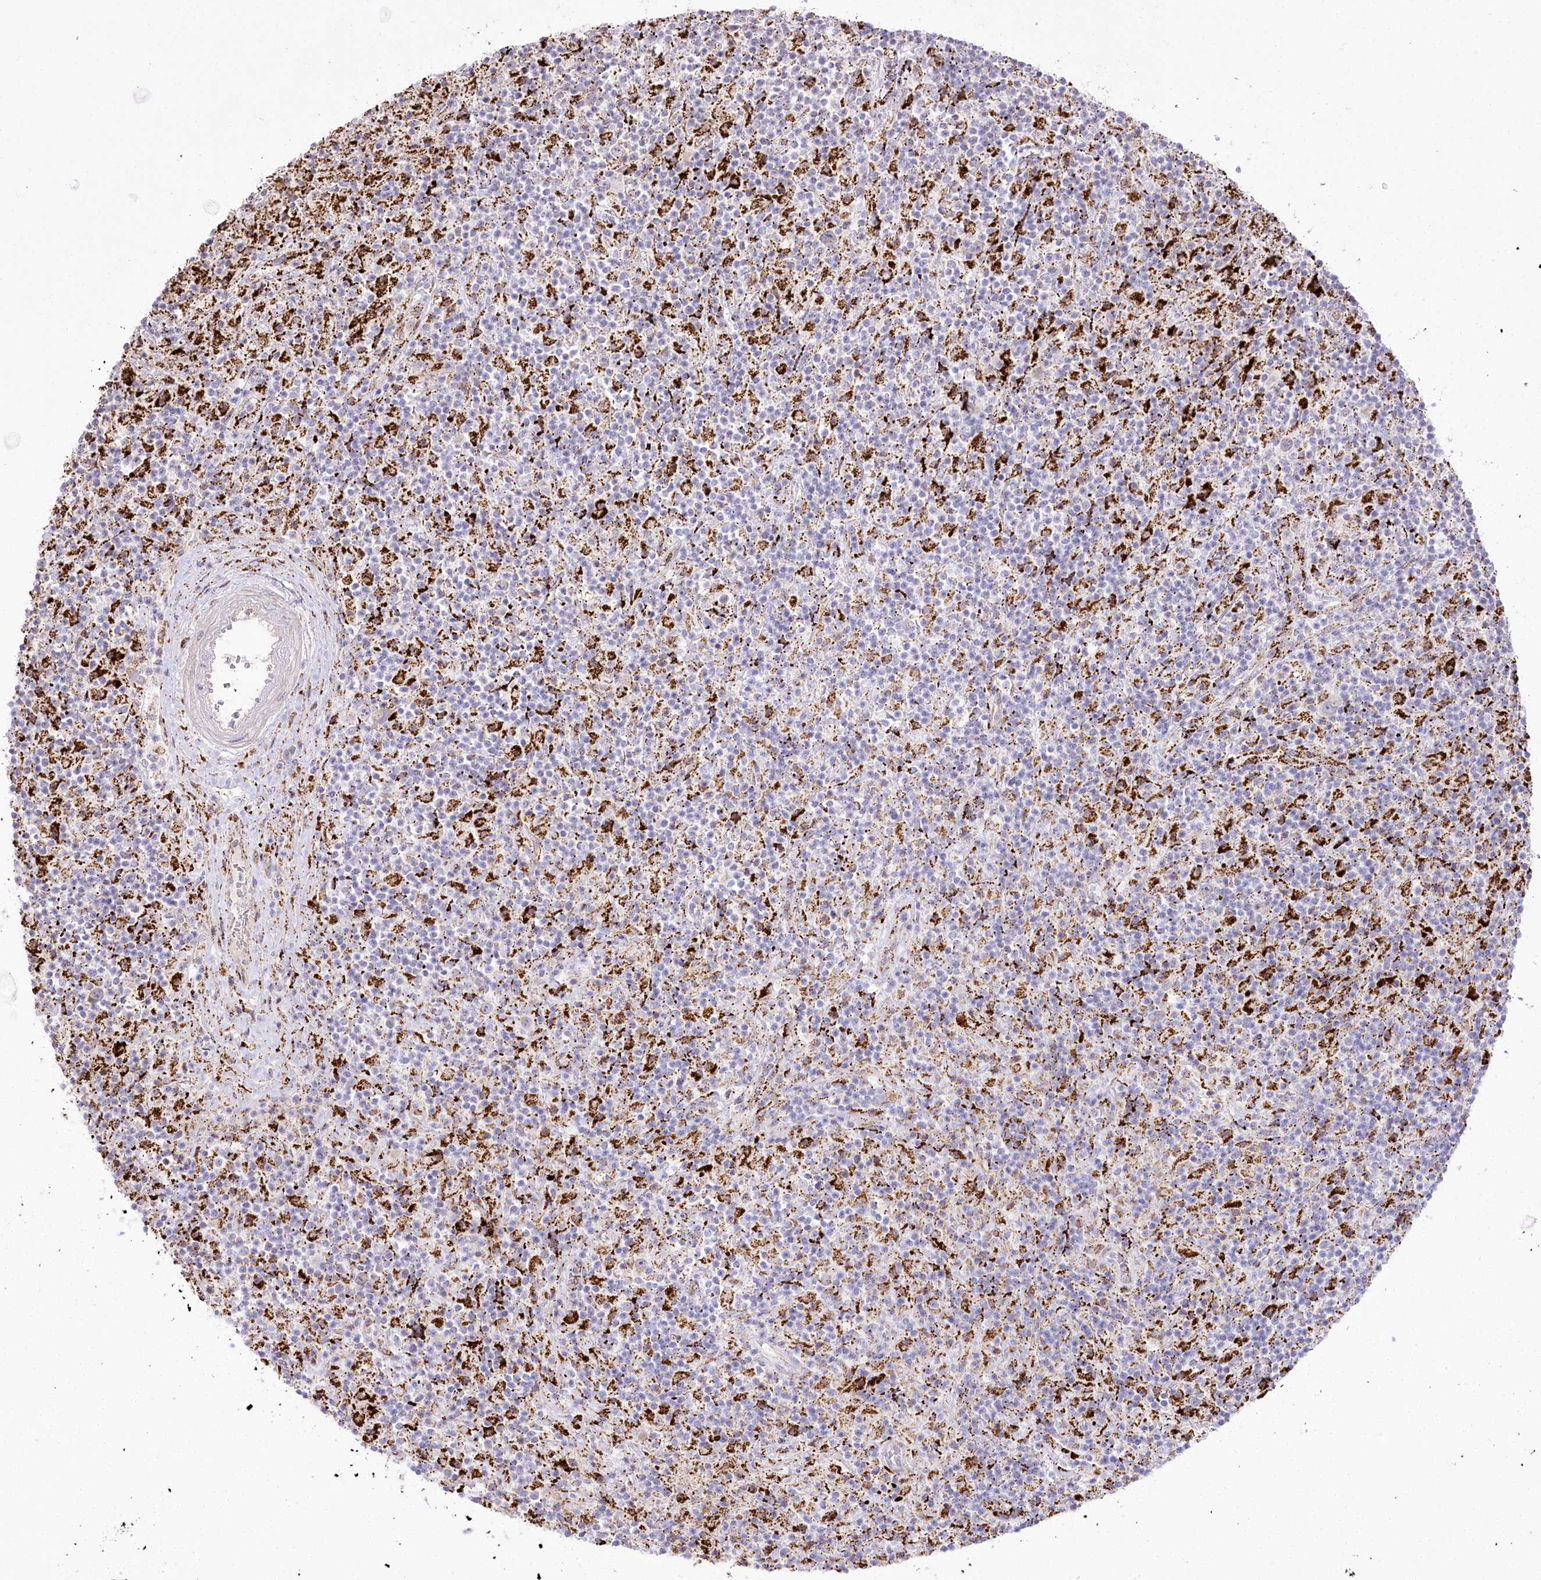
{"staining": {"intensity": "negative", "quantity": "none", "location": "none"}, "tissue": "lymphoma", "cell_type": "Tumor cells", "image_type": "cancer", "snomed": [{"axis": "morphology", "description": "Hodgkin's disease, NOS"}, {"axis": "topography", "description": "Lymph node"}], "caption": "Immunohistochemical staining of human Hodgkin's disease demonstrates no significant expression in tumor cells.", "gene": "CEP164", "patient": {"sex": "male", "age": 70}}